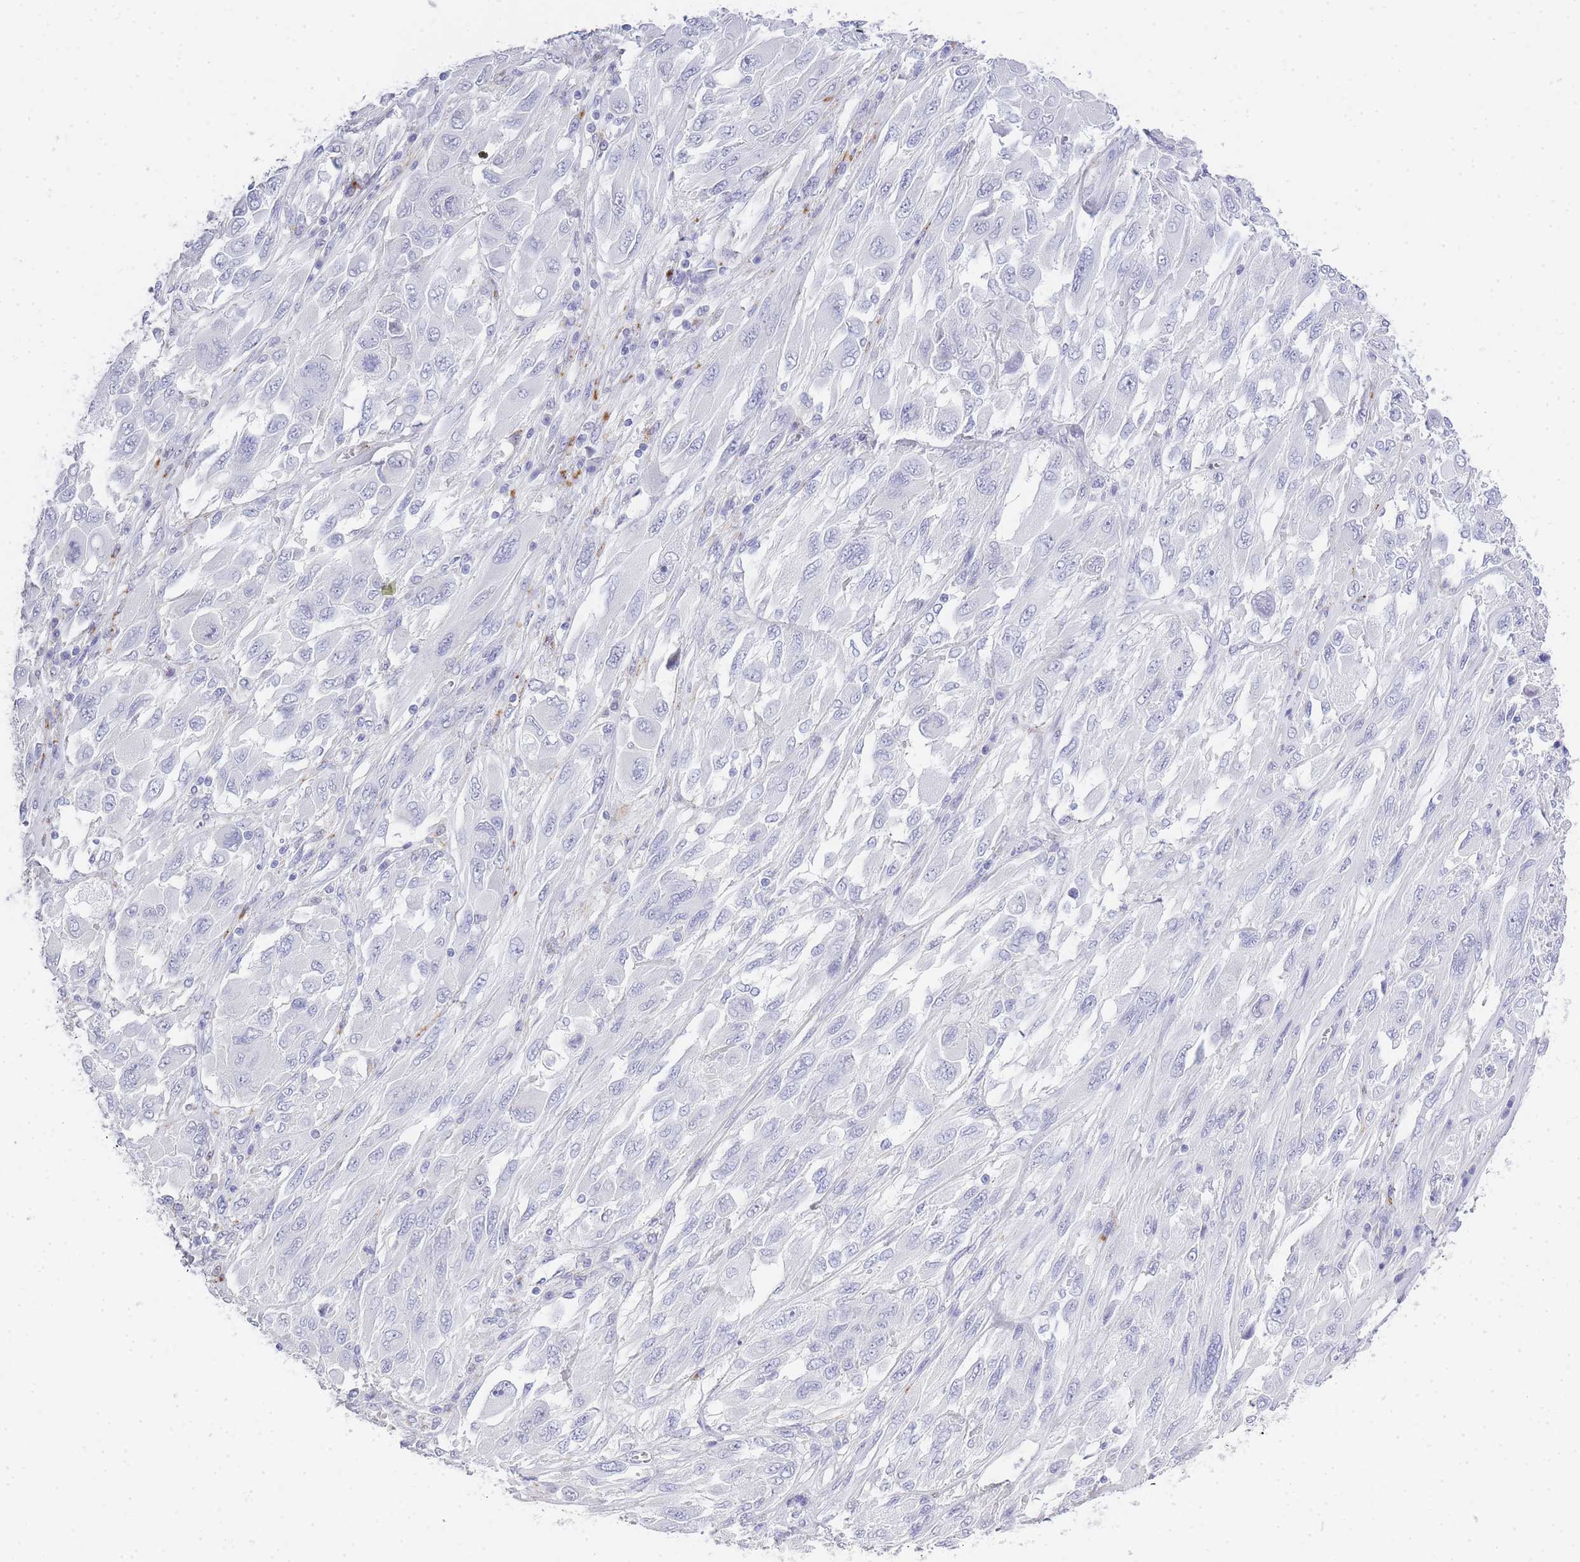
{"staining": {"intensity": "negative", "quantity": "none", "location": "none"}, "tissue": "melanoma", "cell_type": "Tumor cells", "image_type": "cancer", "snomed": [{"axis": "morphology", "description": "Malignant melanoma, NOS"}, {"axis": "topography", "description": "Skin"}], "caption": "High magnification brightfield microscopy of melanoma stained with DAB (3,3'-diaminobenzidine) (brown) and counterstained with hematoxylin (blue): tumor cells show no significant staining.", "gene": "RHO", "patient": {"sex": "female", "age": 91}}